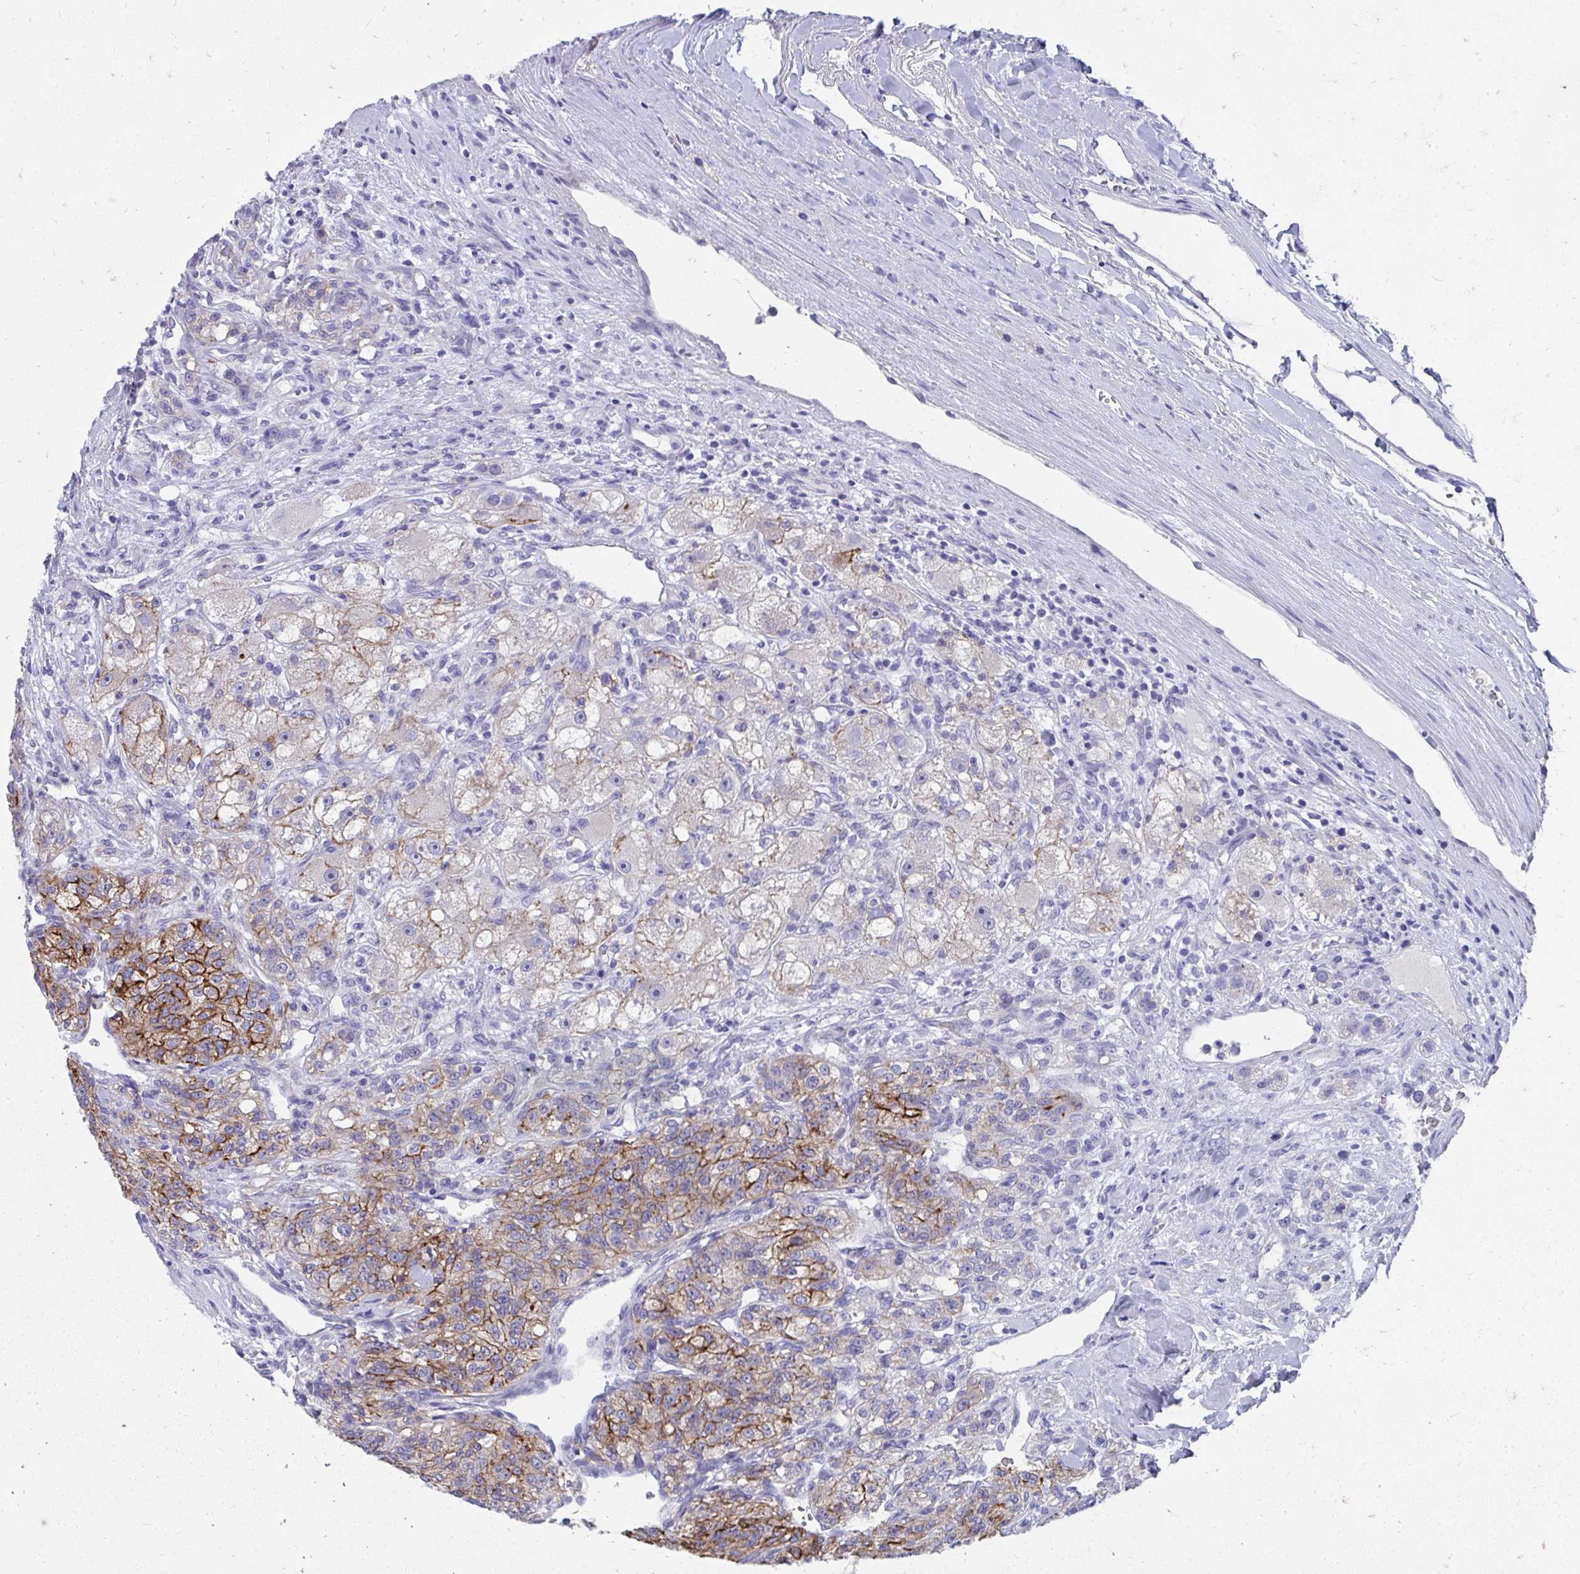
{"staining": {"intensity": "moderate", "quantity": "25%-75%", "location": "cytoplasmic/membranous"}, "tissue": "renal cancer", "cell_type": "Tumor cells", "image_type": "cancer", "snomed": [{"axis": "morphology", "description": "Adenocarcinoma, NOS"}, {"axis": "topography", "description": "Kidney"}], "caption": "Immunohistochemistry (IHC) histopathology image of human renal adenocarcinoma stained for a protein (brown), which shows medium levels of moderate cytoplasmic/membranous expression in approximately 25%-75% of tumor cells.", "gene": "TMPRSS2", "patient": {"sex": "female", "age": 63}}